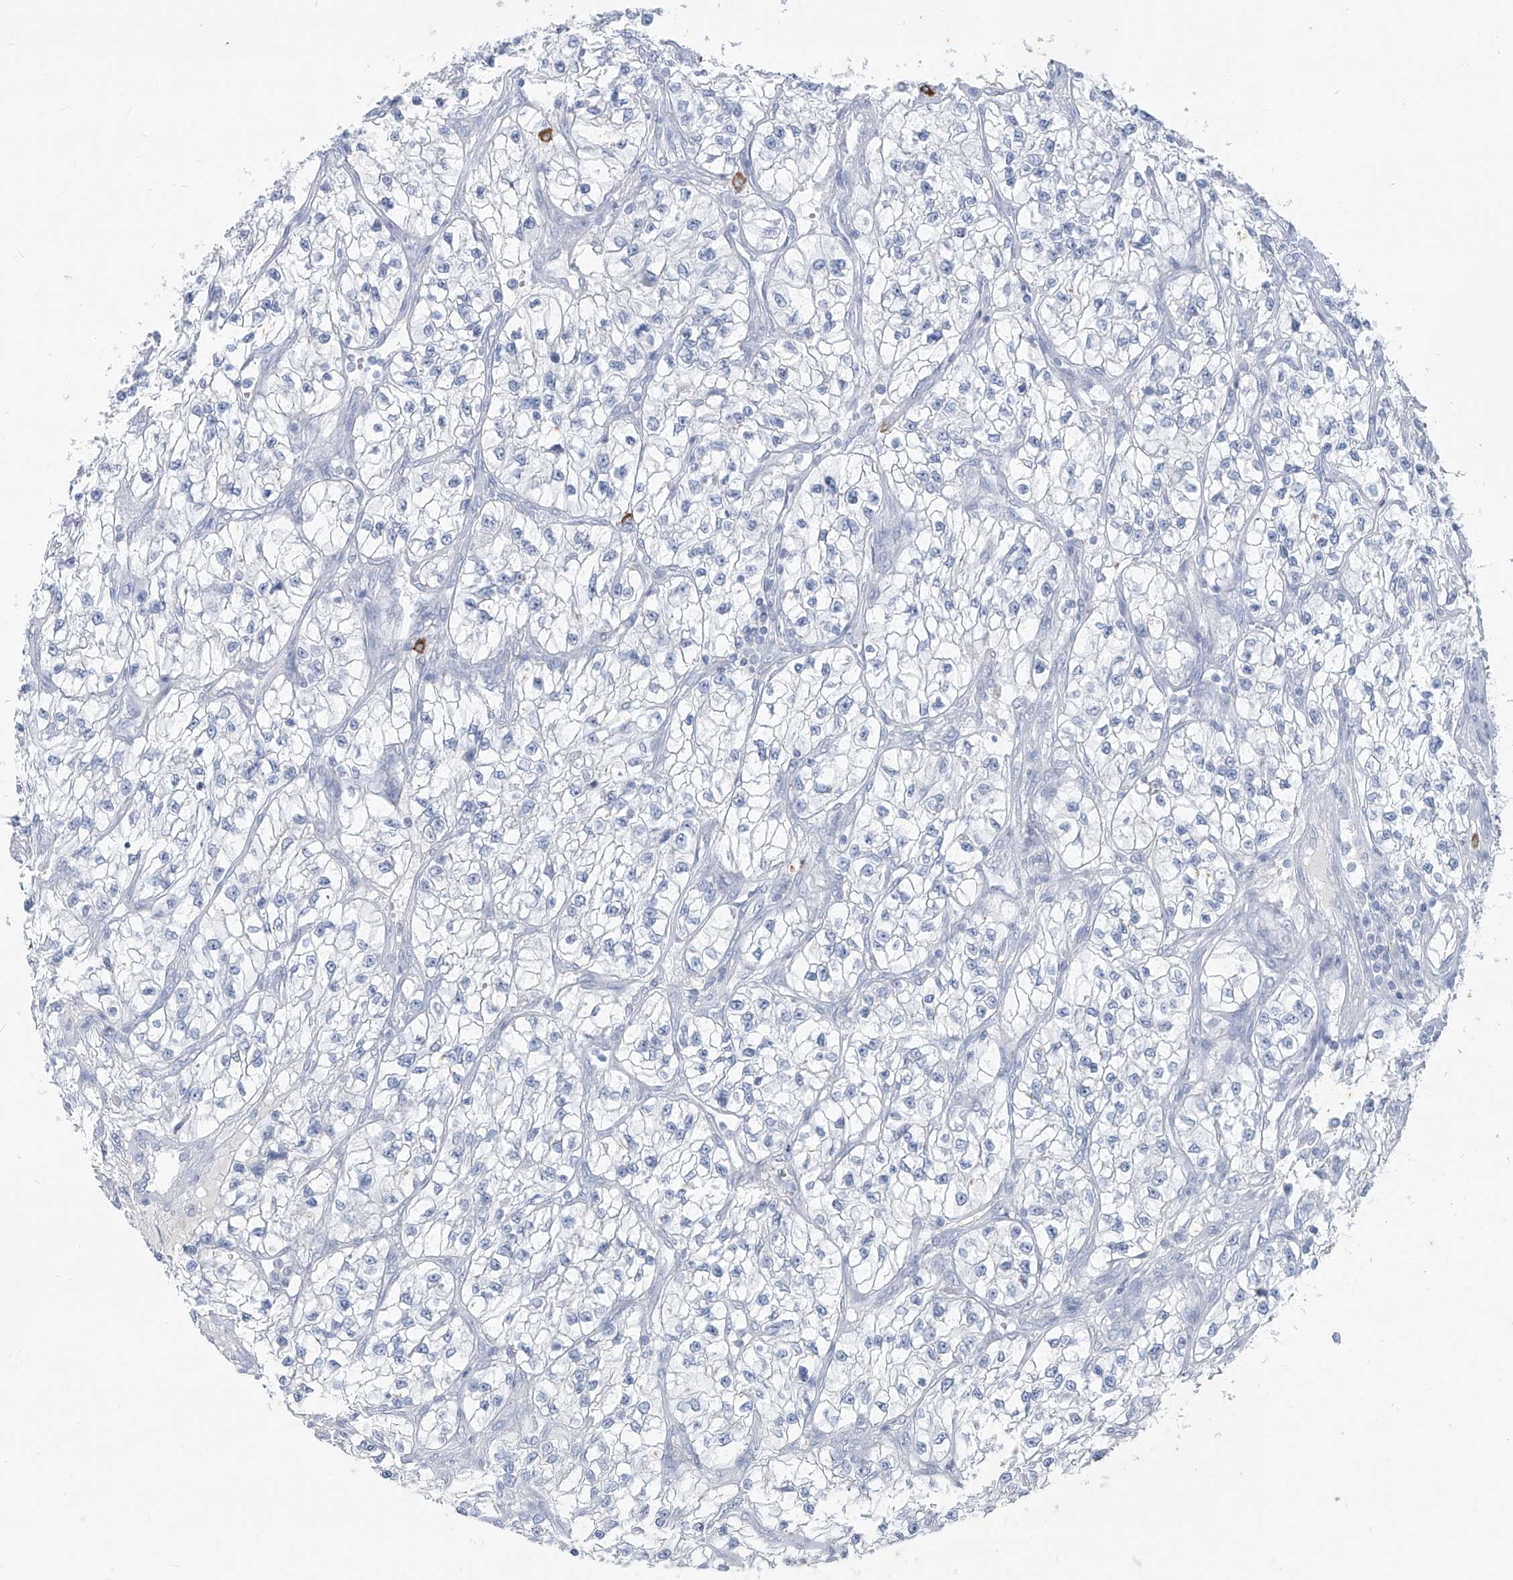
{"staining": {"intensity": "negative", "quantity": "none", "location": "none"}, "tissue": "renal cancer", "cell_type": "Tumor cells", "image_type": "cancer", "snomed": [{"axis": "morphology", "description": "Adenocarcinoma, NOS"}, {"axis": "topography", "description": "Kidney"}], "caption": "The histopathology image exhibits no significant positivity in tumor cells of renal adenocarcinoma.", "gene": "CX3CR1", "patient": {"sex": "female", "age": 57}}